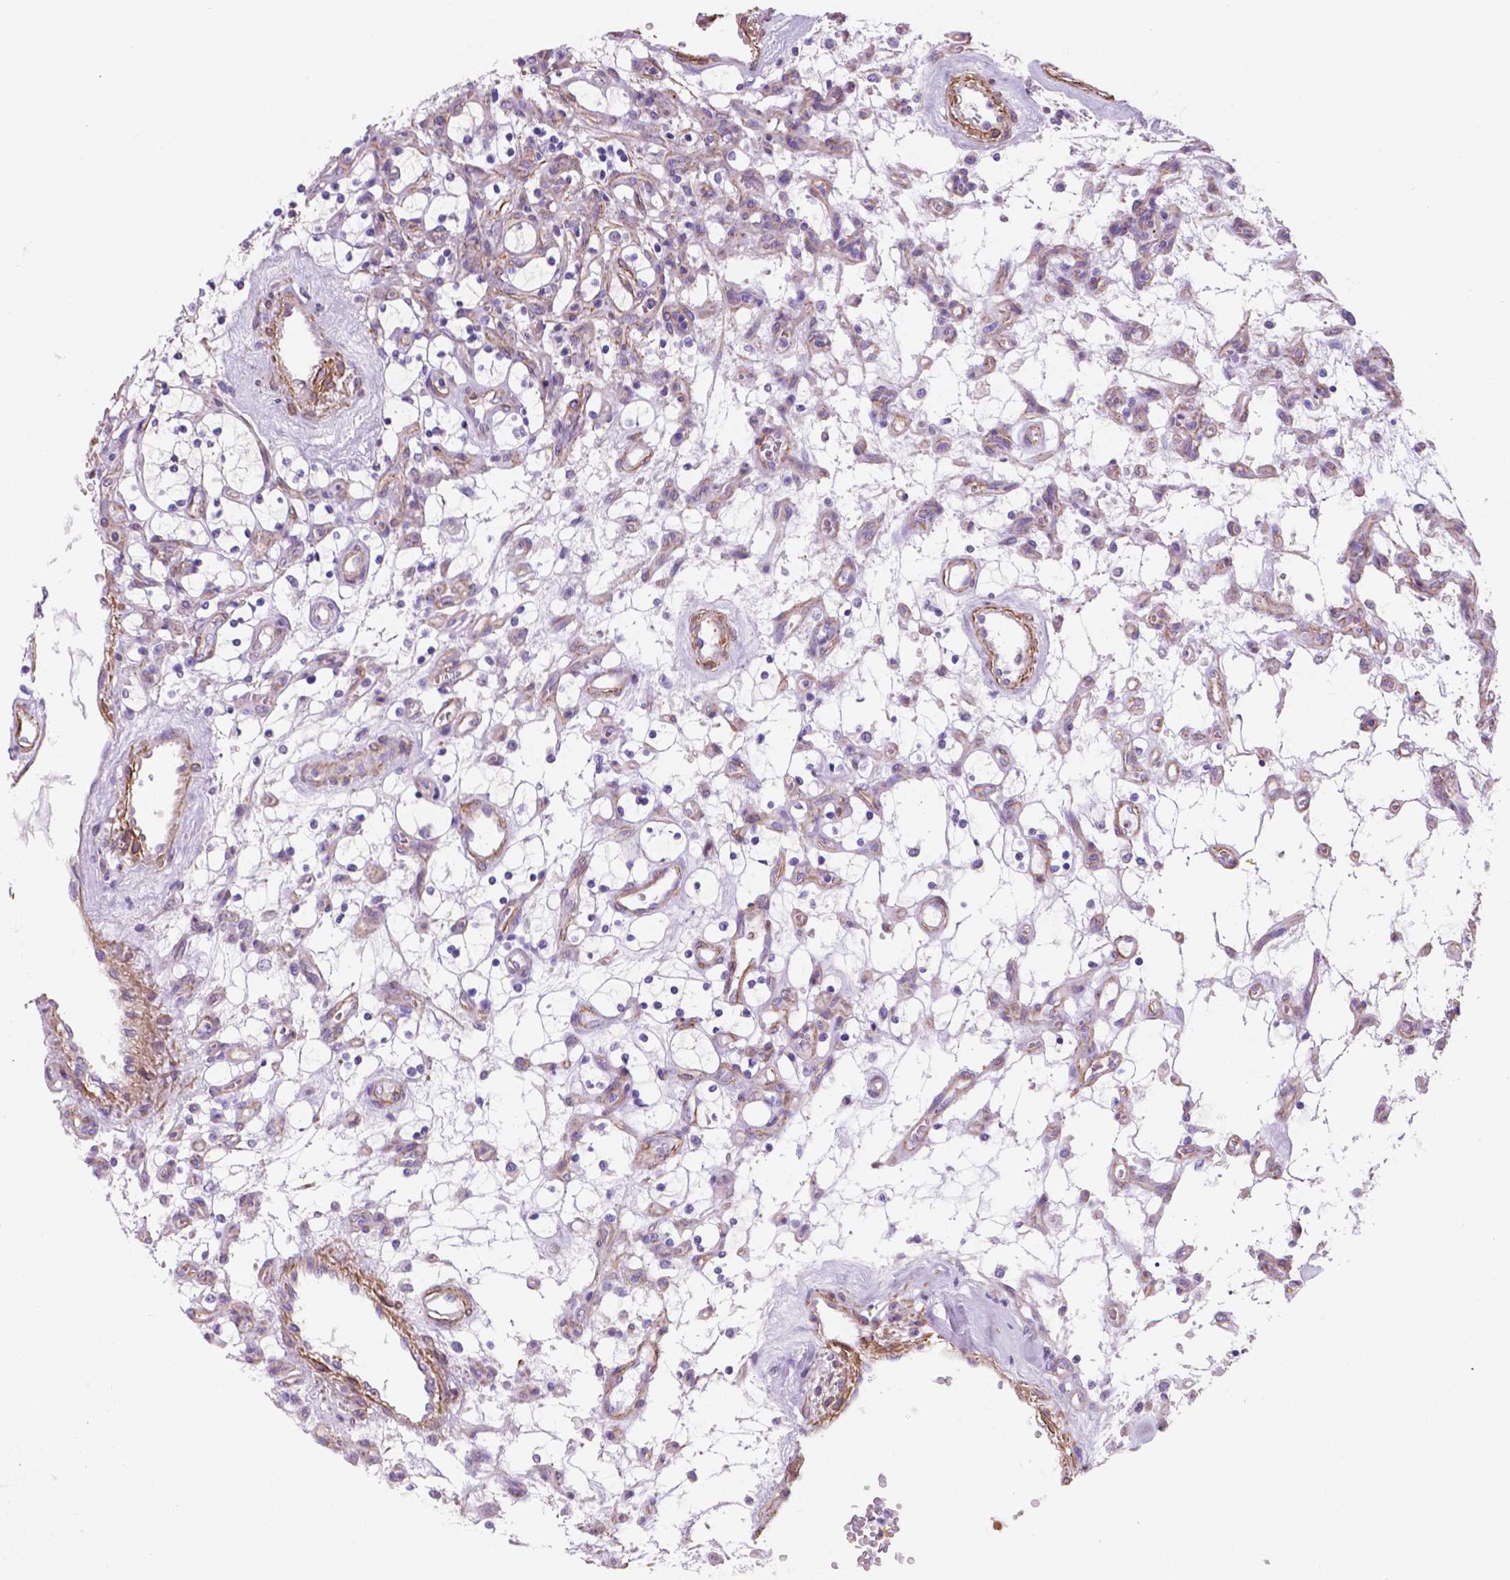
{"staining": {"intensity": "negative", "quantity": "none", "location": "none"}, "tissue": "renal cancer", "cell_type": "Tumor cells", "image_type": "cancer", "snomed": [{"axis": "morphology", "description": "Adenocarcinoma, NOS"}, {"axis": "topography", "description": "Kidney"}], "caption": "Immunohistochemical staining of adenocarcinoma (renal) displays no significant staining in tumor cells.", "gene": "TOR2A", "patient": {"sex": "female", "age": 69}}